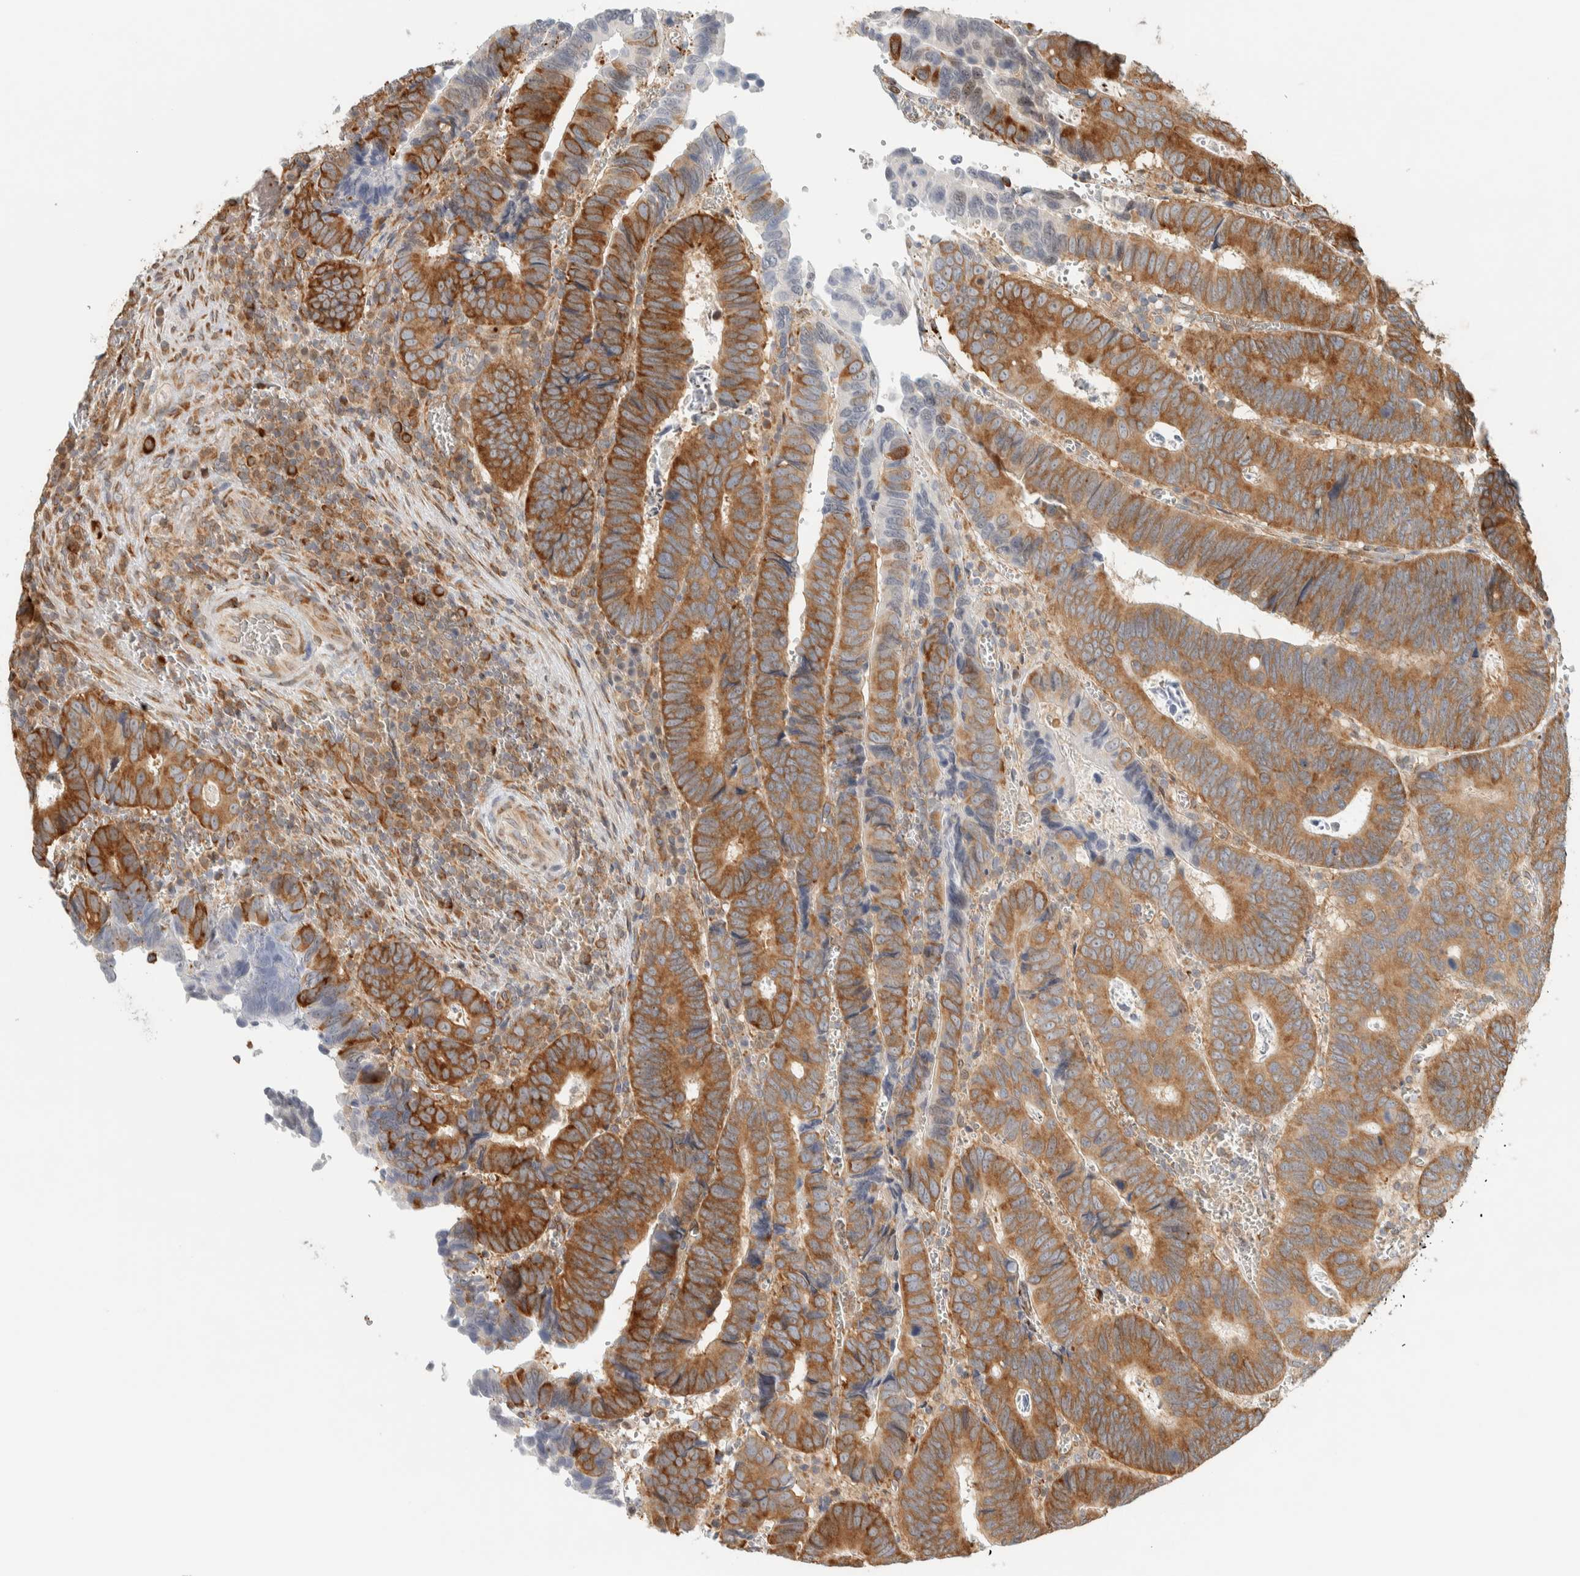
{"staining": {"intensity": "strong", "quantity": ">75%", "location": "cytoplasmic/membranous"}, "tissue": "colorectal cancer", "cell_type": "Tumor cells", "image_type": "cancer", "snomed": [{"axis": "morphology", "description": "Inflammation, NOS"}, {"axis": "morphology", "description": "Adenocarcinoma, NOS"}, {"axis": "topography", "description": "Colon"}], "caption": "The immunohistochemical stain labels strong cytoplasmic/membranous staining in tumor cells of adenocarcinoma (colorectal) tissue.", "gene": "LLGL2", "patient": {"sex": "male", "age": 72}}